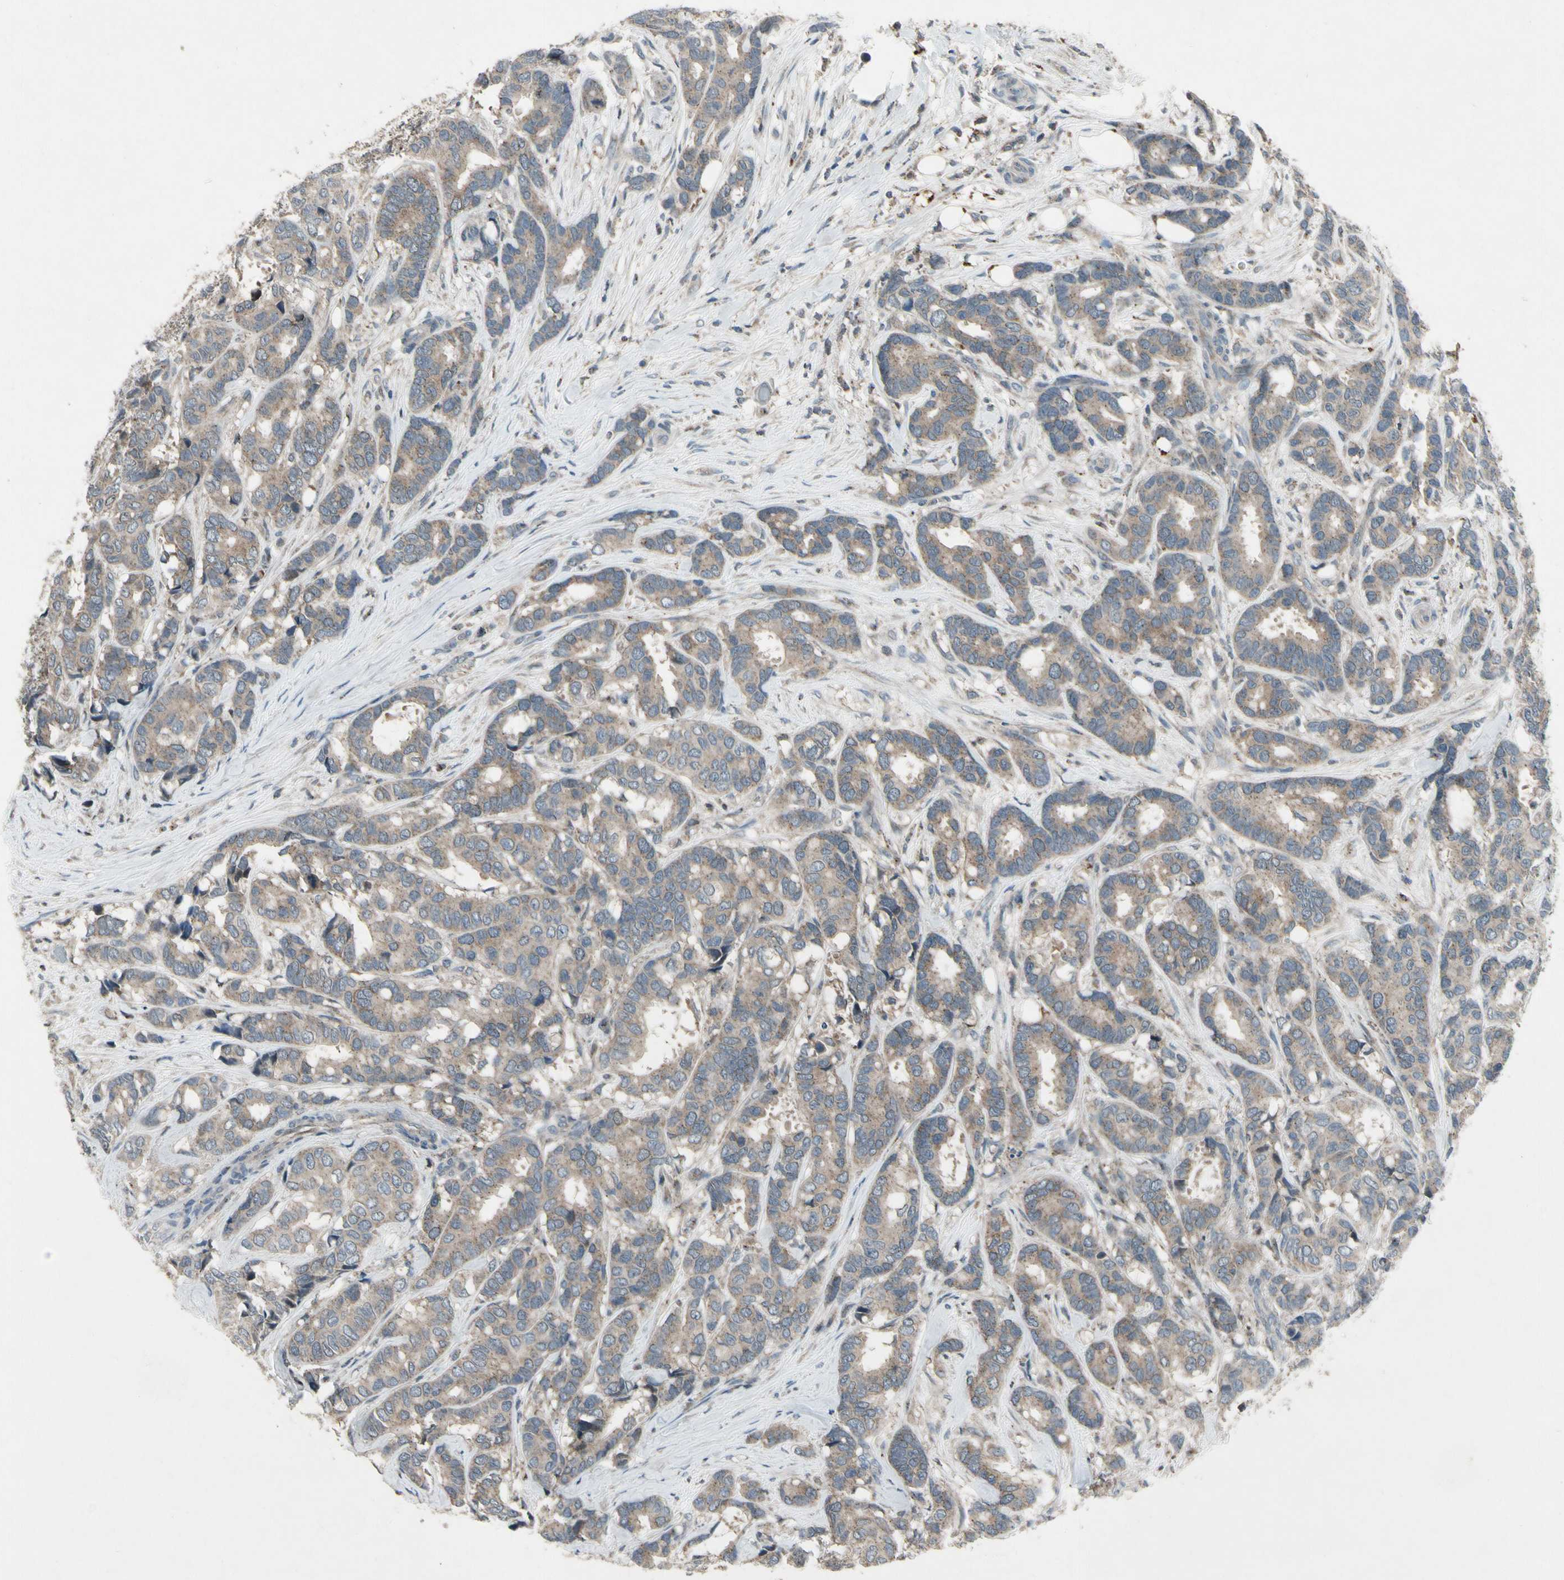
{"staining": {"intensity": "weak", "quantity": ">75%", "location": "cytoplasmic/membranous"}, "tissue": "breast cancer", "cell_type": "Tumor cells", "image_type": "cancer", "snomed": [{"axis": "morphology", "description": "Duct carcinoma"}, {"axis": "topography", "description": "Breast"}], "caption": "A brown stain shows weak cytoplasmic/membranous positivity of a protein in human breast cancer tumor cells.", "gene": "NMI", "patient": {"sex": "female", "age": 87}}